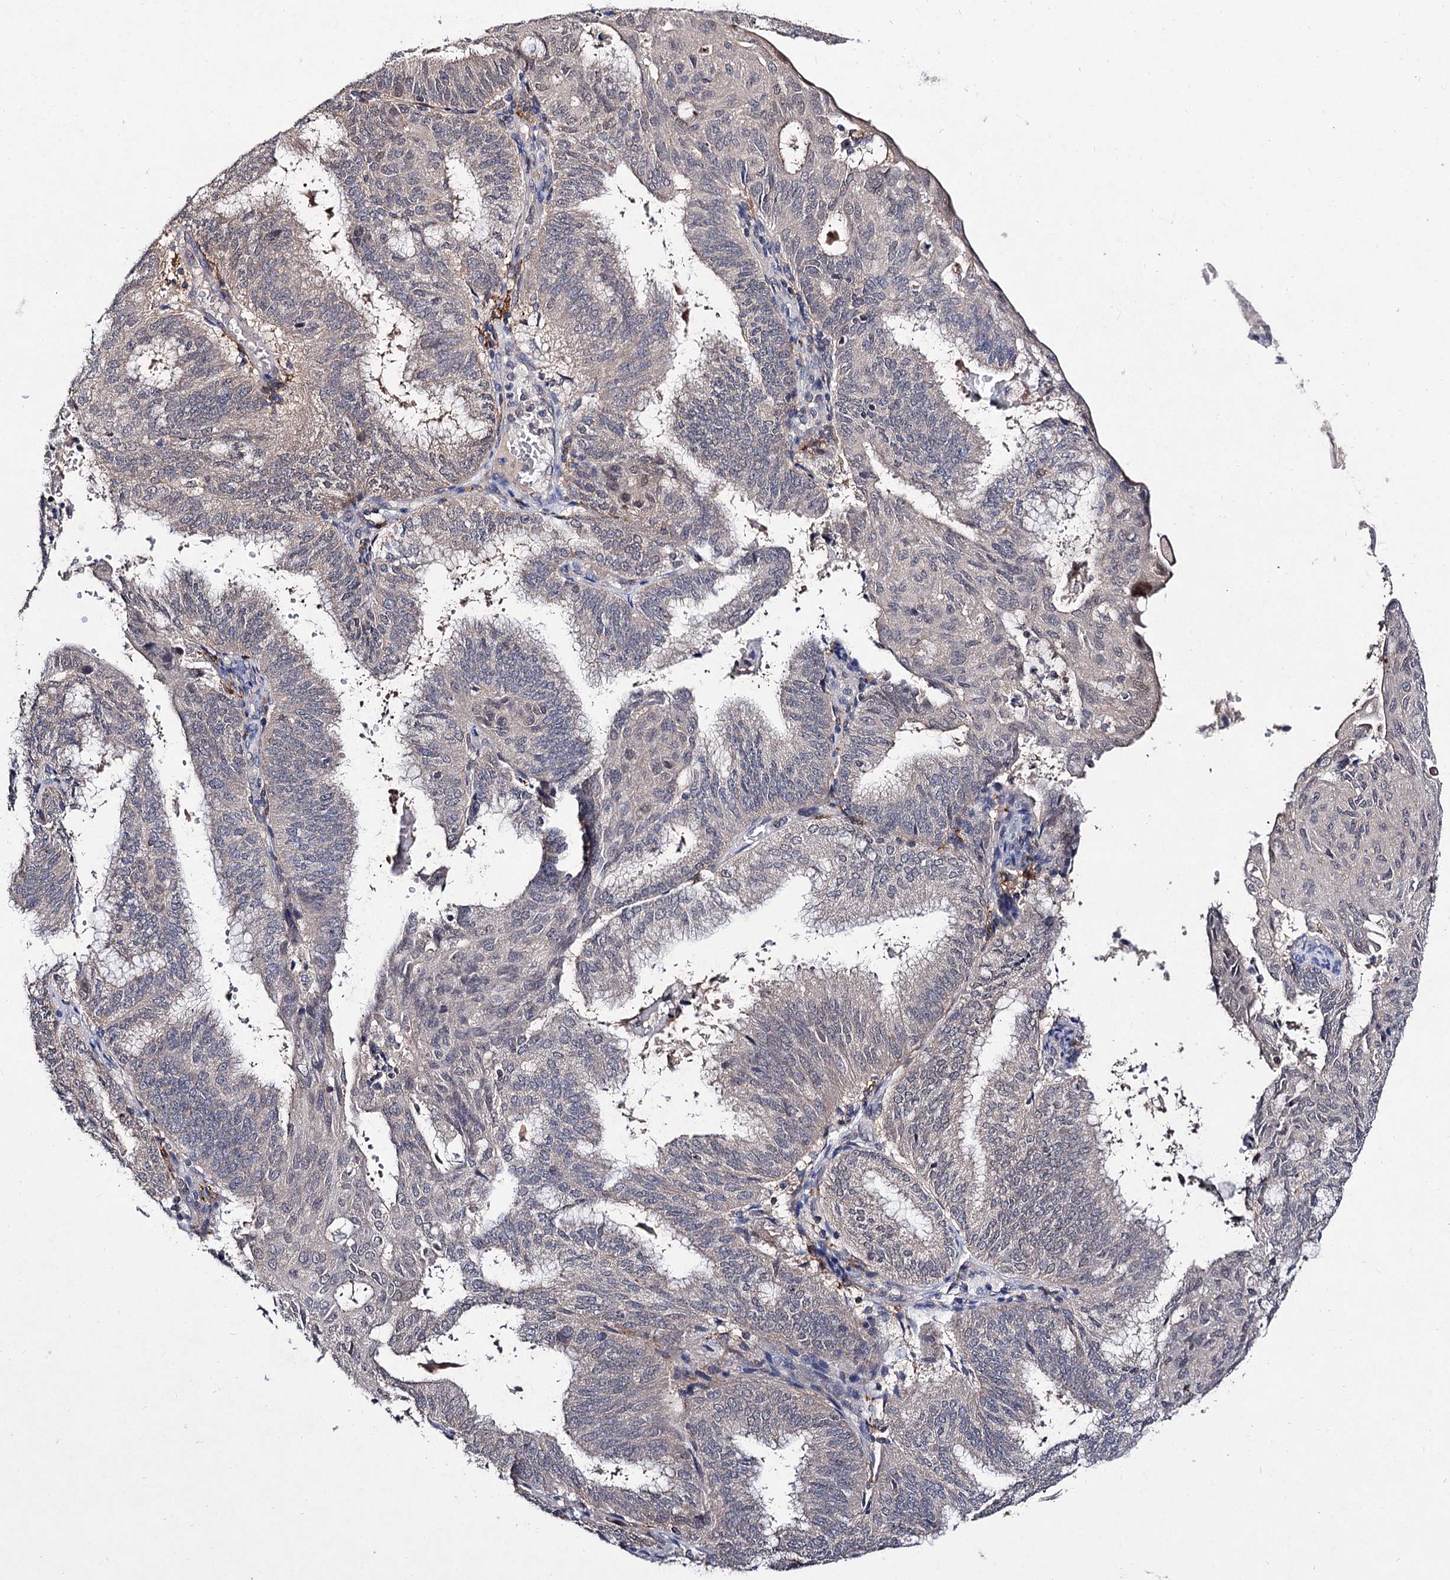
{"staining": {"intensity": "negative", "quantity": "none", "location": "none"}, "tissue": "endometrial cancer", "cell_type": "Tumor cells", "image_type": "cancer", "snomed": [{"axis": "morphology", "description": "Adenocarcinoma, NOS"}, {"axis": "topography", "description": "Endometrium"}], "caption": "Photomicrograph shows no protein positivity in tumor cells of adenocarcinoma (endometrial) tissue.", "gene": "ACTR6", "patient": {"sex": "female", "age": 49}}